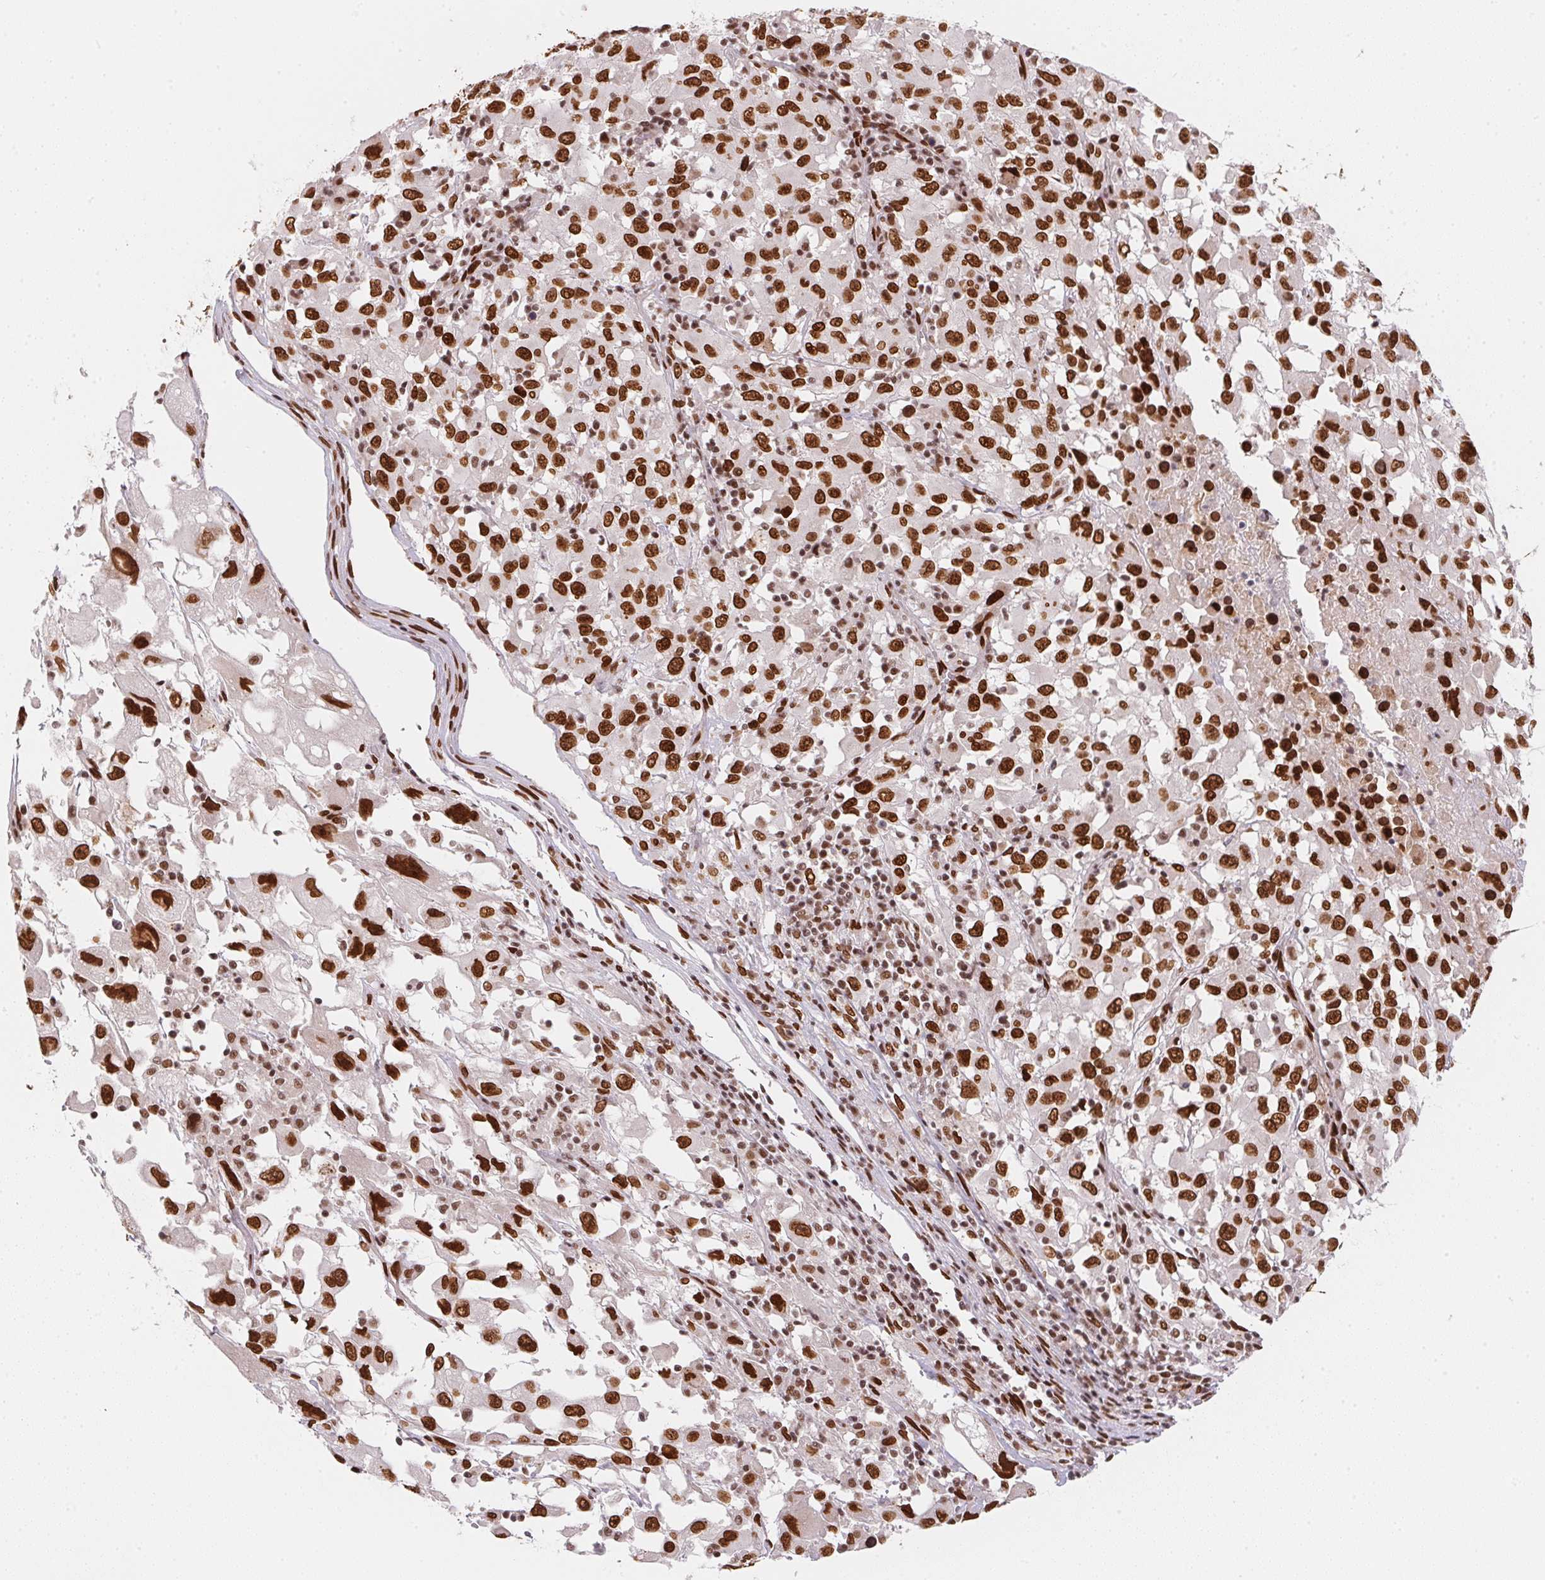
{"staining": {"intensity": "strong", "quantity": ">75%", "location": "nuclear"}, "tissue": "melanoma", "cell_type": "Tumor cells", "image_type": "cancer", "snomed": [{"axis": "morphology", "description": "Malignant melanoma, Metastatic site"}, {"axis": "topography", "description": "Soft tissue"}], "caption": "Immunohistochemistry photomicrograph of malignant melanoma (metastatic site) stained for a protein (brown), which exhibits high levels of strong nuclear staining in approximately >75% of tumor cells.", "gene": "SAP30BP", "patient": {"sex": "male", "age": 50}}